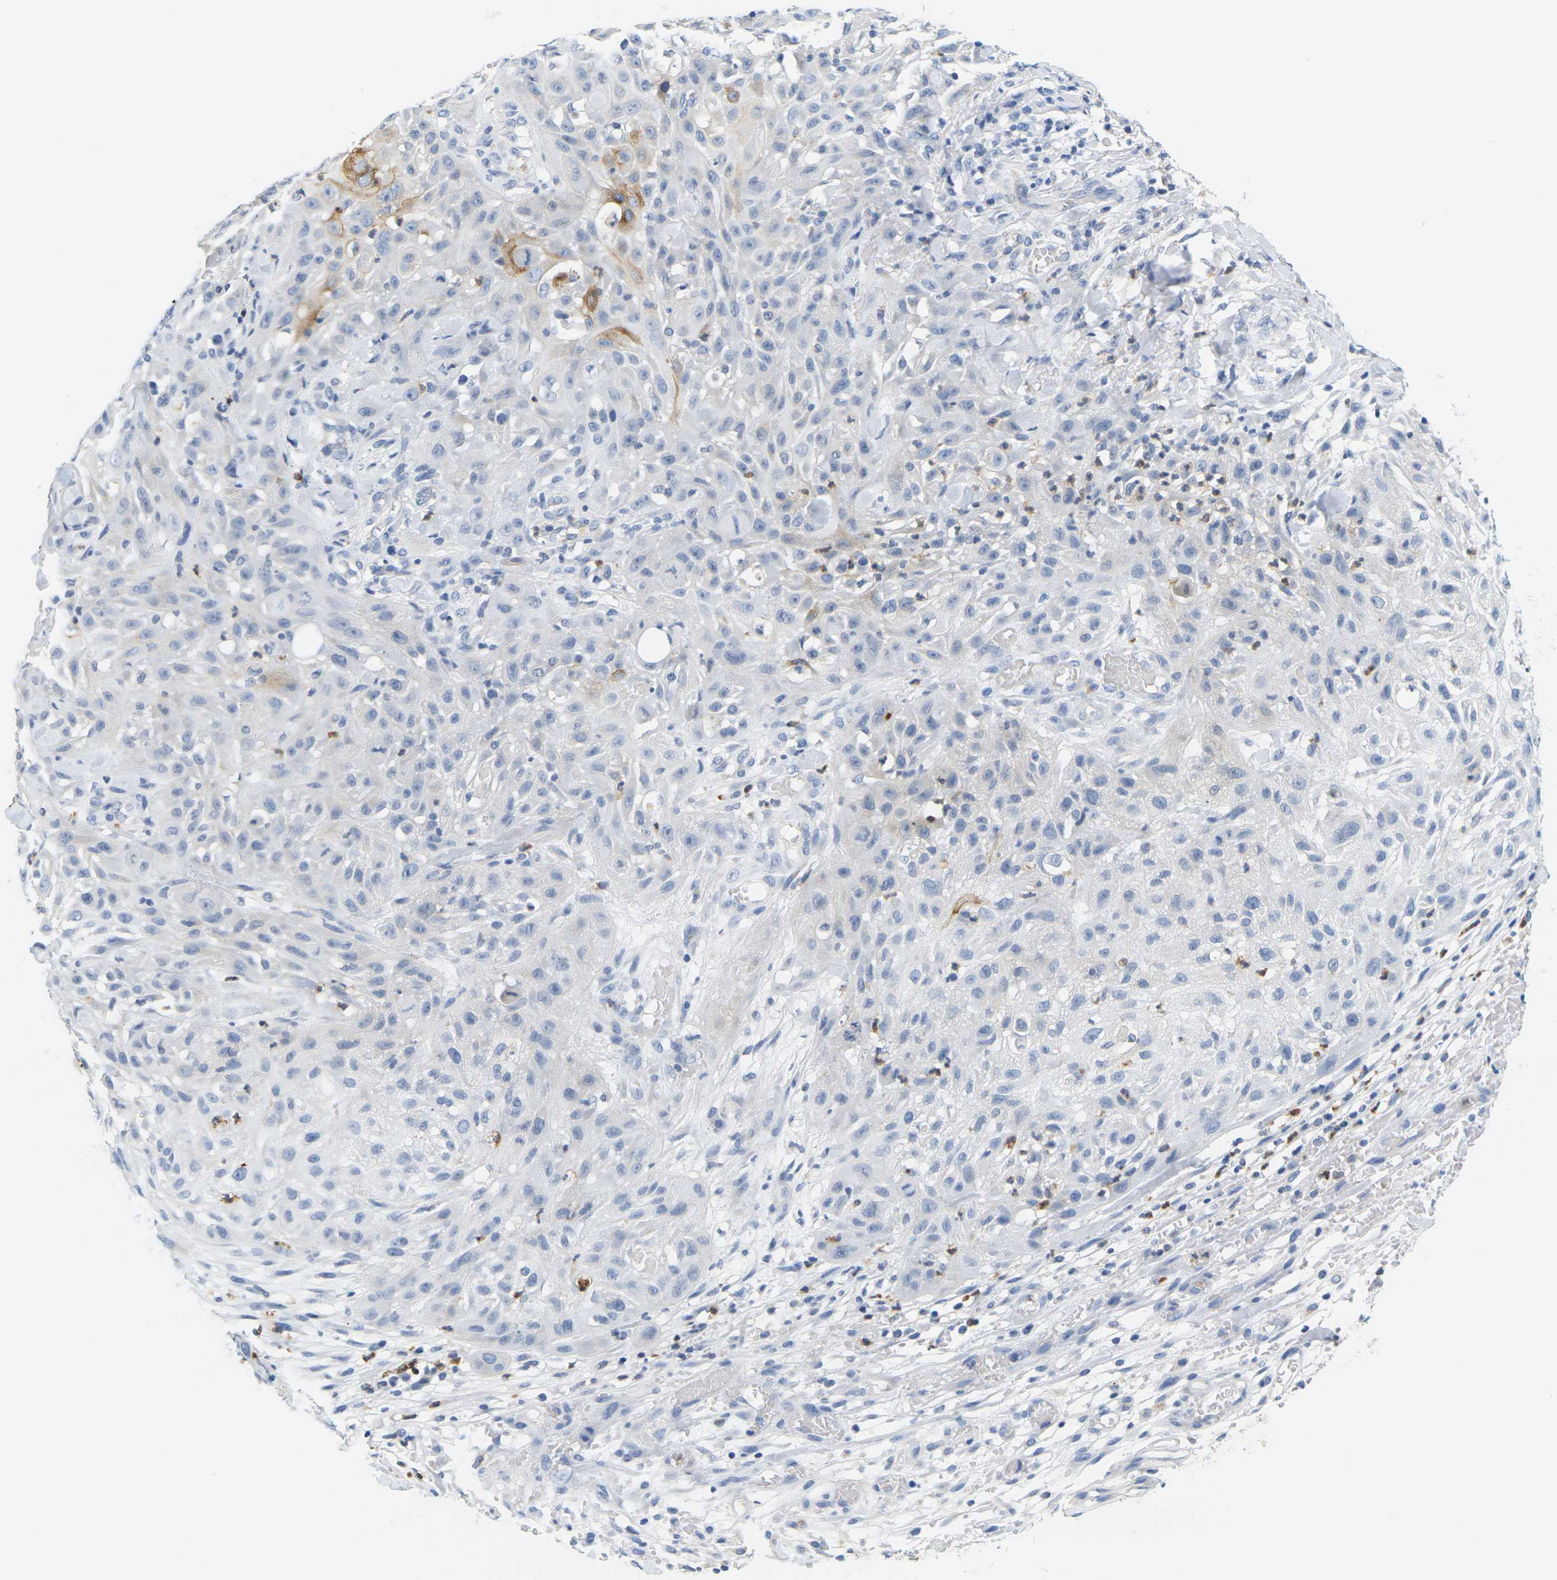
{"staining": {"intensity": "negative", "quantity": "none", "location": "none"}, "tissue": "skin cancer", "cell_type": "Tumor cells", "image_type": "cancer", "snomed": [{"axis": "morphology", "description": "Squamous cell carcinoma, NOS"}, {"axis": "topography", "description": "Skin"}], "caption": "There is no significant staining in tumor cells of skin cancer. (Brightfield microscopy of DAB IHC at high magnification).", "gene": "KLK5", "patient": {"sex": "male", "age": 75}}